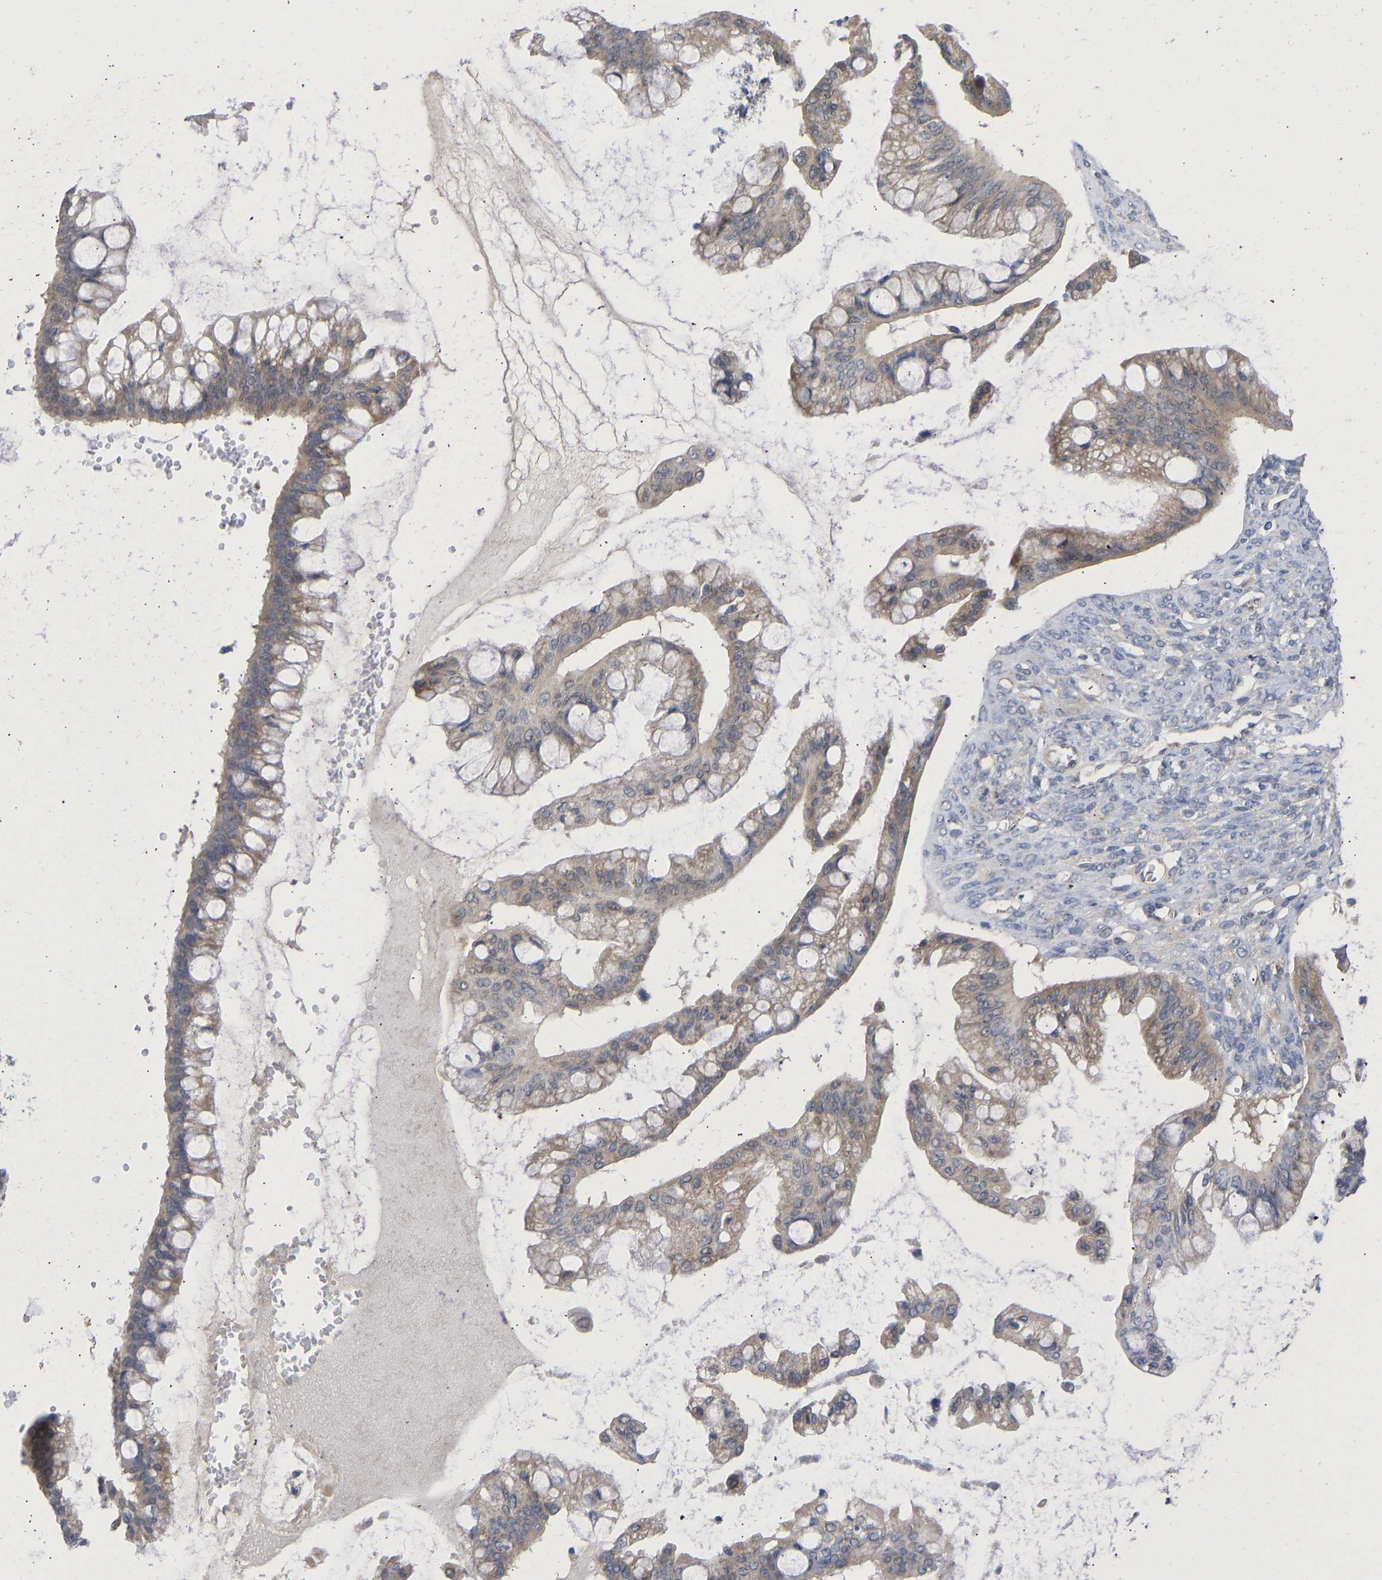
{"staining": {"intensity": "weak", "quantity": ">75%", "location": "cytoplasmic/membranous"}, "tissue": "ovarian cancer", "cell_type": "Tumor cells", "image_type": "cancer", "snomed": [{"axis": "morphology", "description": "Cystadenocarcinoma, mucinous, NOS"}, {"axis": "topography", "description": "Ovary"}], "caption": "Immunohistochemical staining of human ovarian cancer (mucinous cystadenocarcinoma) exhibits low levels of weak cytoplasmic/membranous expression in about >75% of tumor cells.", "gene": "MAP2K3", "patient": {"sex": "female", "age": 73}}